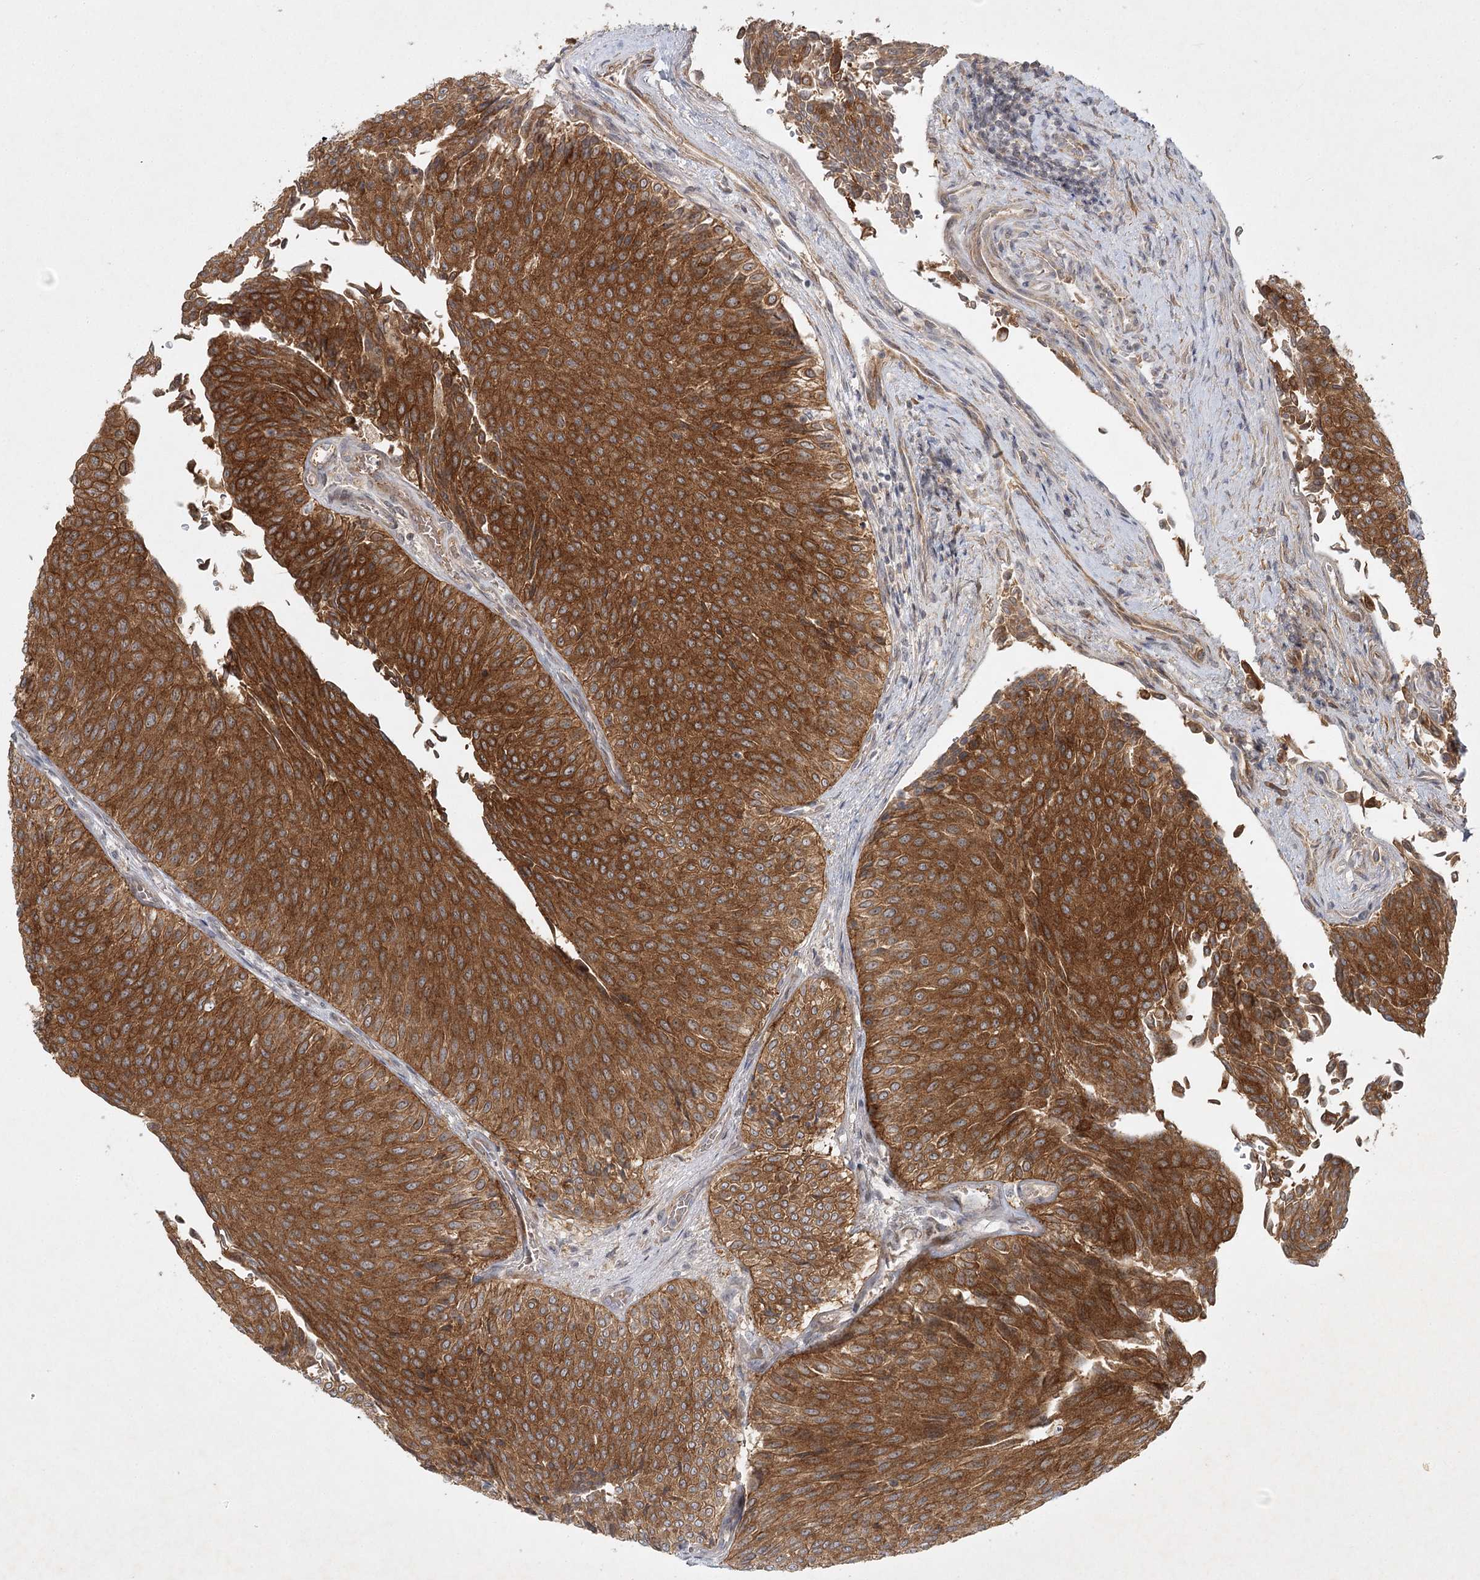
{"staining": {"intensity": "strong", "quantity": ">75%", "location": "cytoplasmic/membranous"}, "tissue": "urothelial cancer", "cell_type": "Tumor cells", "image_type": "cancer", "snomed": [{"axis": "morphology", "description": "Urothelial carcinoma, Low grade"}, {"axis": "topography", "description": "Urinary bladder"}], "caption": "Human urothelial carcinoma (low-grade) stained for a protein (brown) shows strong cytoplasmic/membranous positive staining in approximately >75% of tumor cells.", "gene": "SH2D3A", "patient": {"sex": "male", "age": 78}}